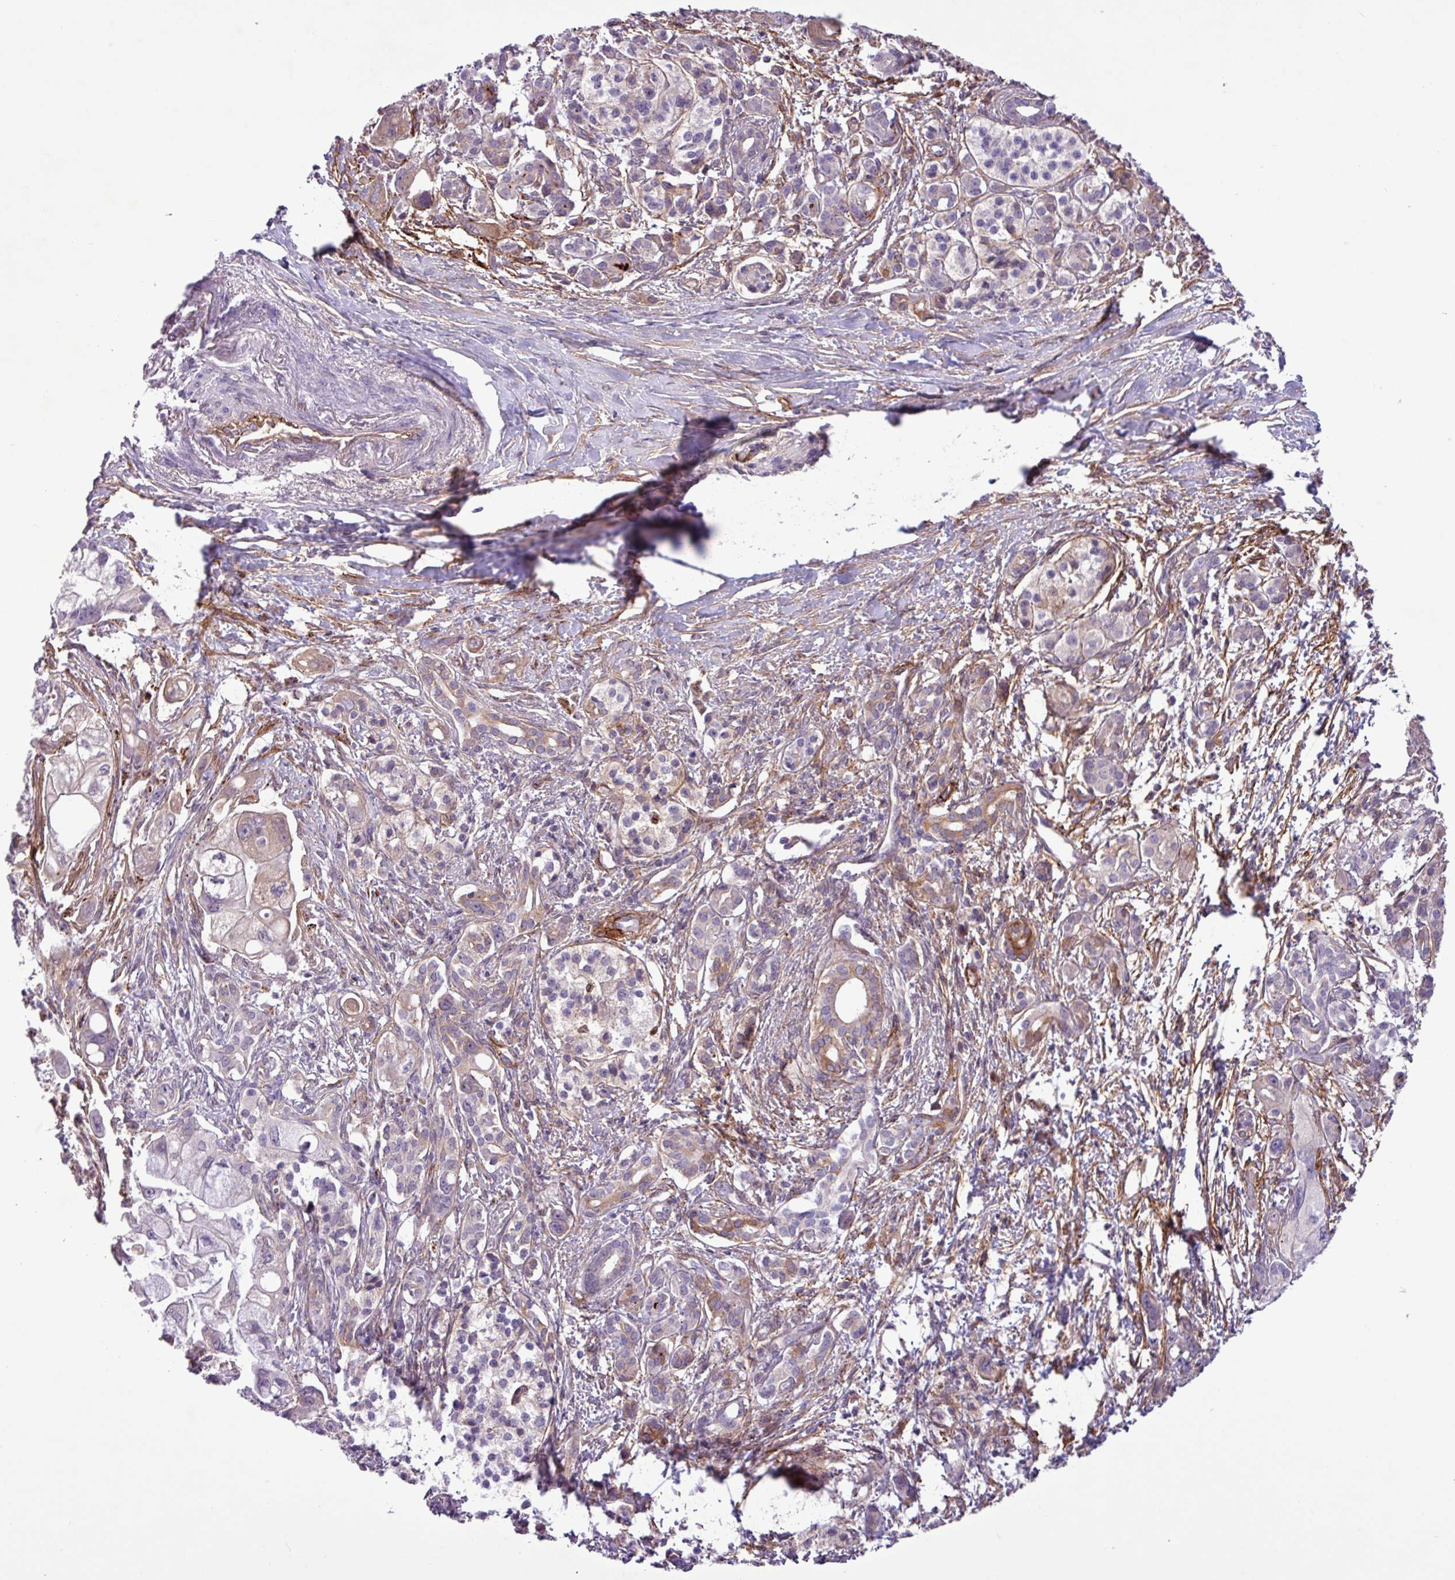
{"staining": {"intensity": "negative", "quantity": "none", "location": "none"}, "tissue": "pancreatic cancer", "cell_type": "Tumor cells", "image_type": "cancer", "snomed": [{"axis": "morphology", "description": "Adenocarcinoma, NOS"}, {"axis": "topography", "description": "Pancreas"}], "caption": "This micrograph is of pancreatic cancer (adenocarcinoma) stained with immunohistochemistry to label a protein in brown with the nuclei are counter-stained blue. There is no staining in tumor cells.", "gene": "CD248", "patient": {"sex": "male", "age": 68}}